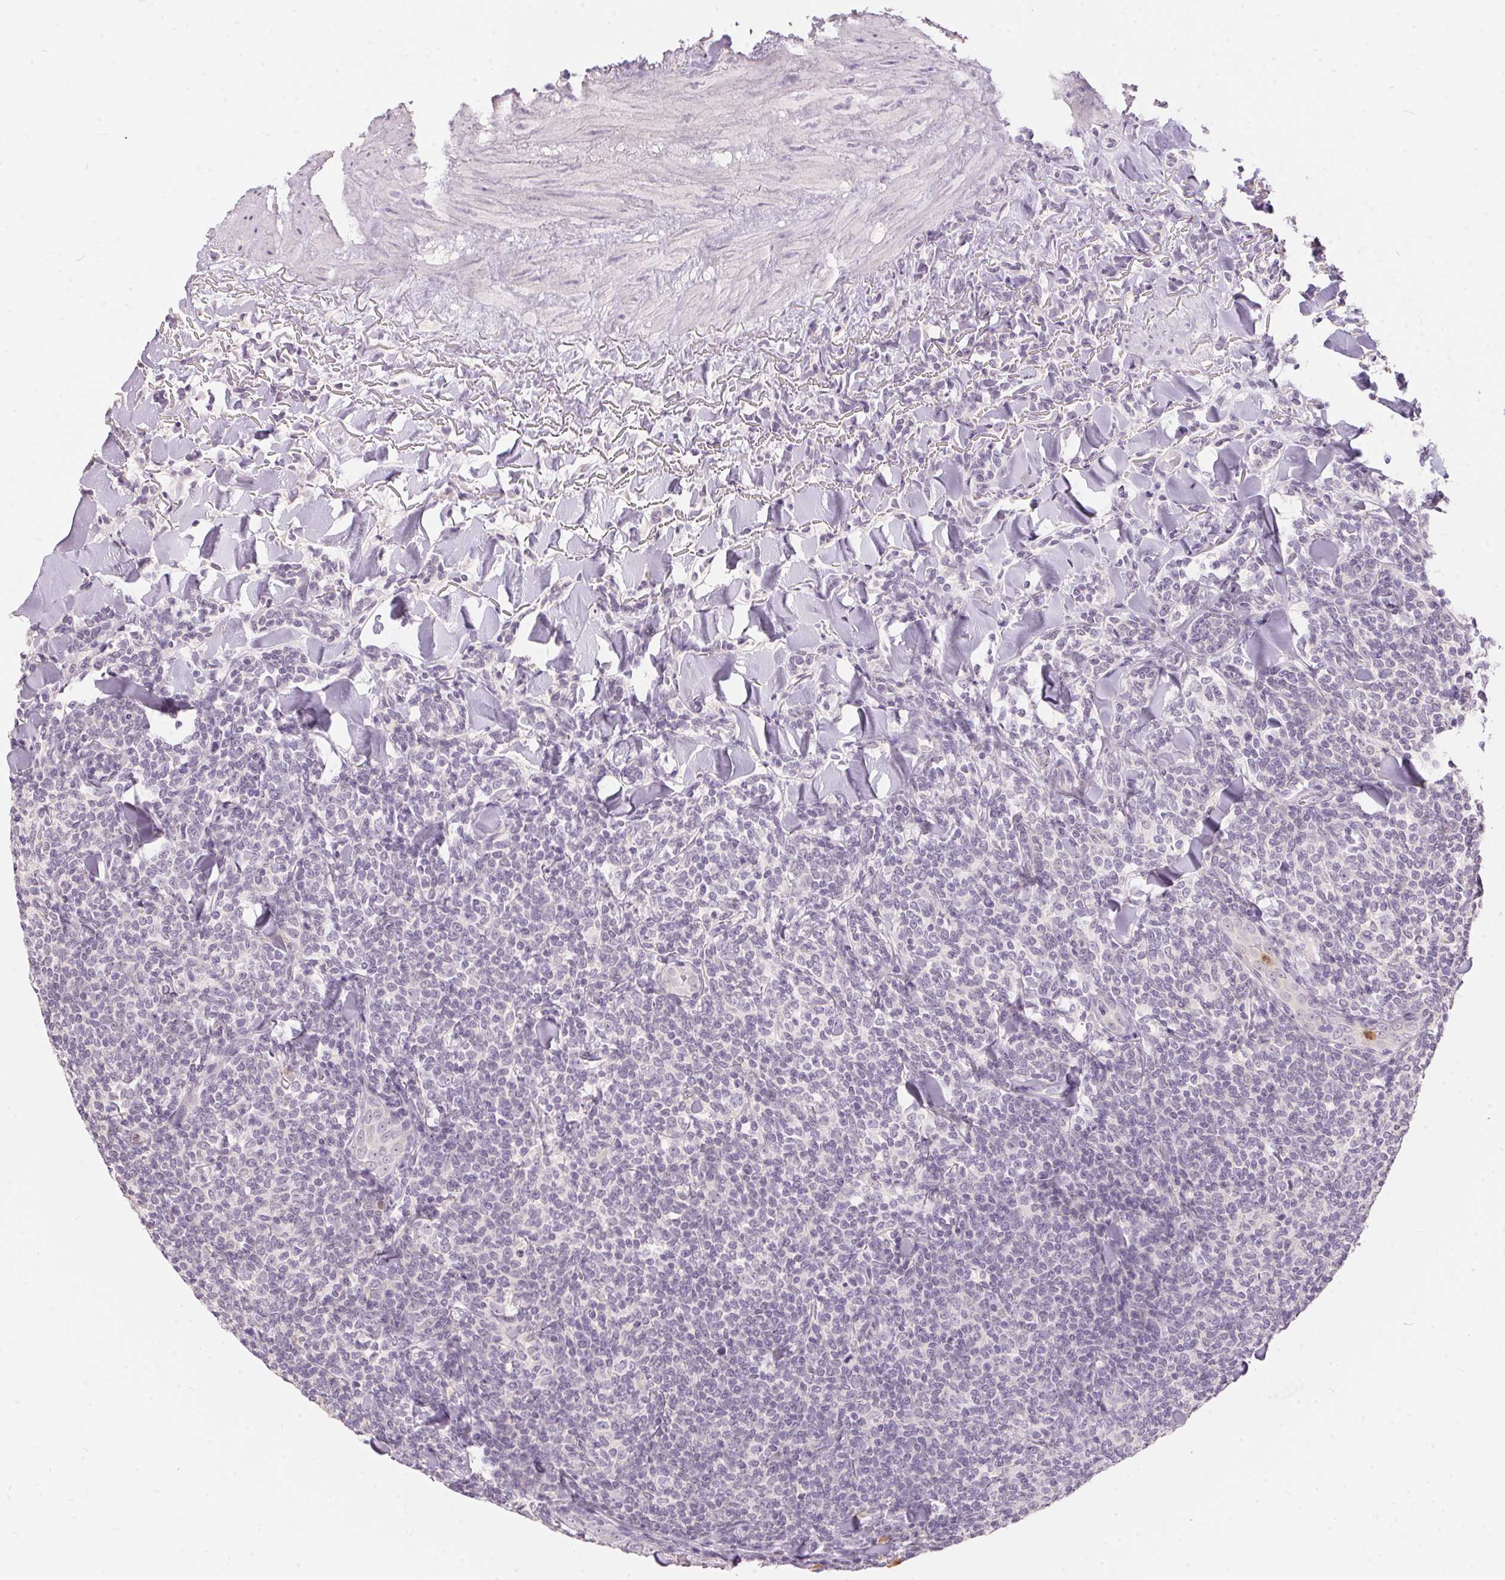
{"staining": {"intensity": "negative", "quantity": "none", "location": "none"}, "tissue": "lymphoma", "cell_type": "Tumor cells", "image_type": "cancer", "snomed": [{"axis": "morphology", "description": "Malignant lymphoma, non-Hodgkin's type, Low grade"}, {"axis": "topography", "description": "Lymph node"}], "caption": "A histopathology image of human low-grade malignant lymphoma, non-Hodgkin's type is negative for staining in tumor cells.", "gene": "SERPINB1", "patient": {"sex": "female", "age": 56}}